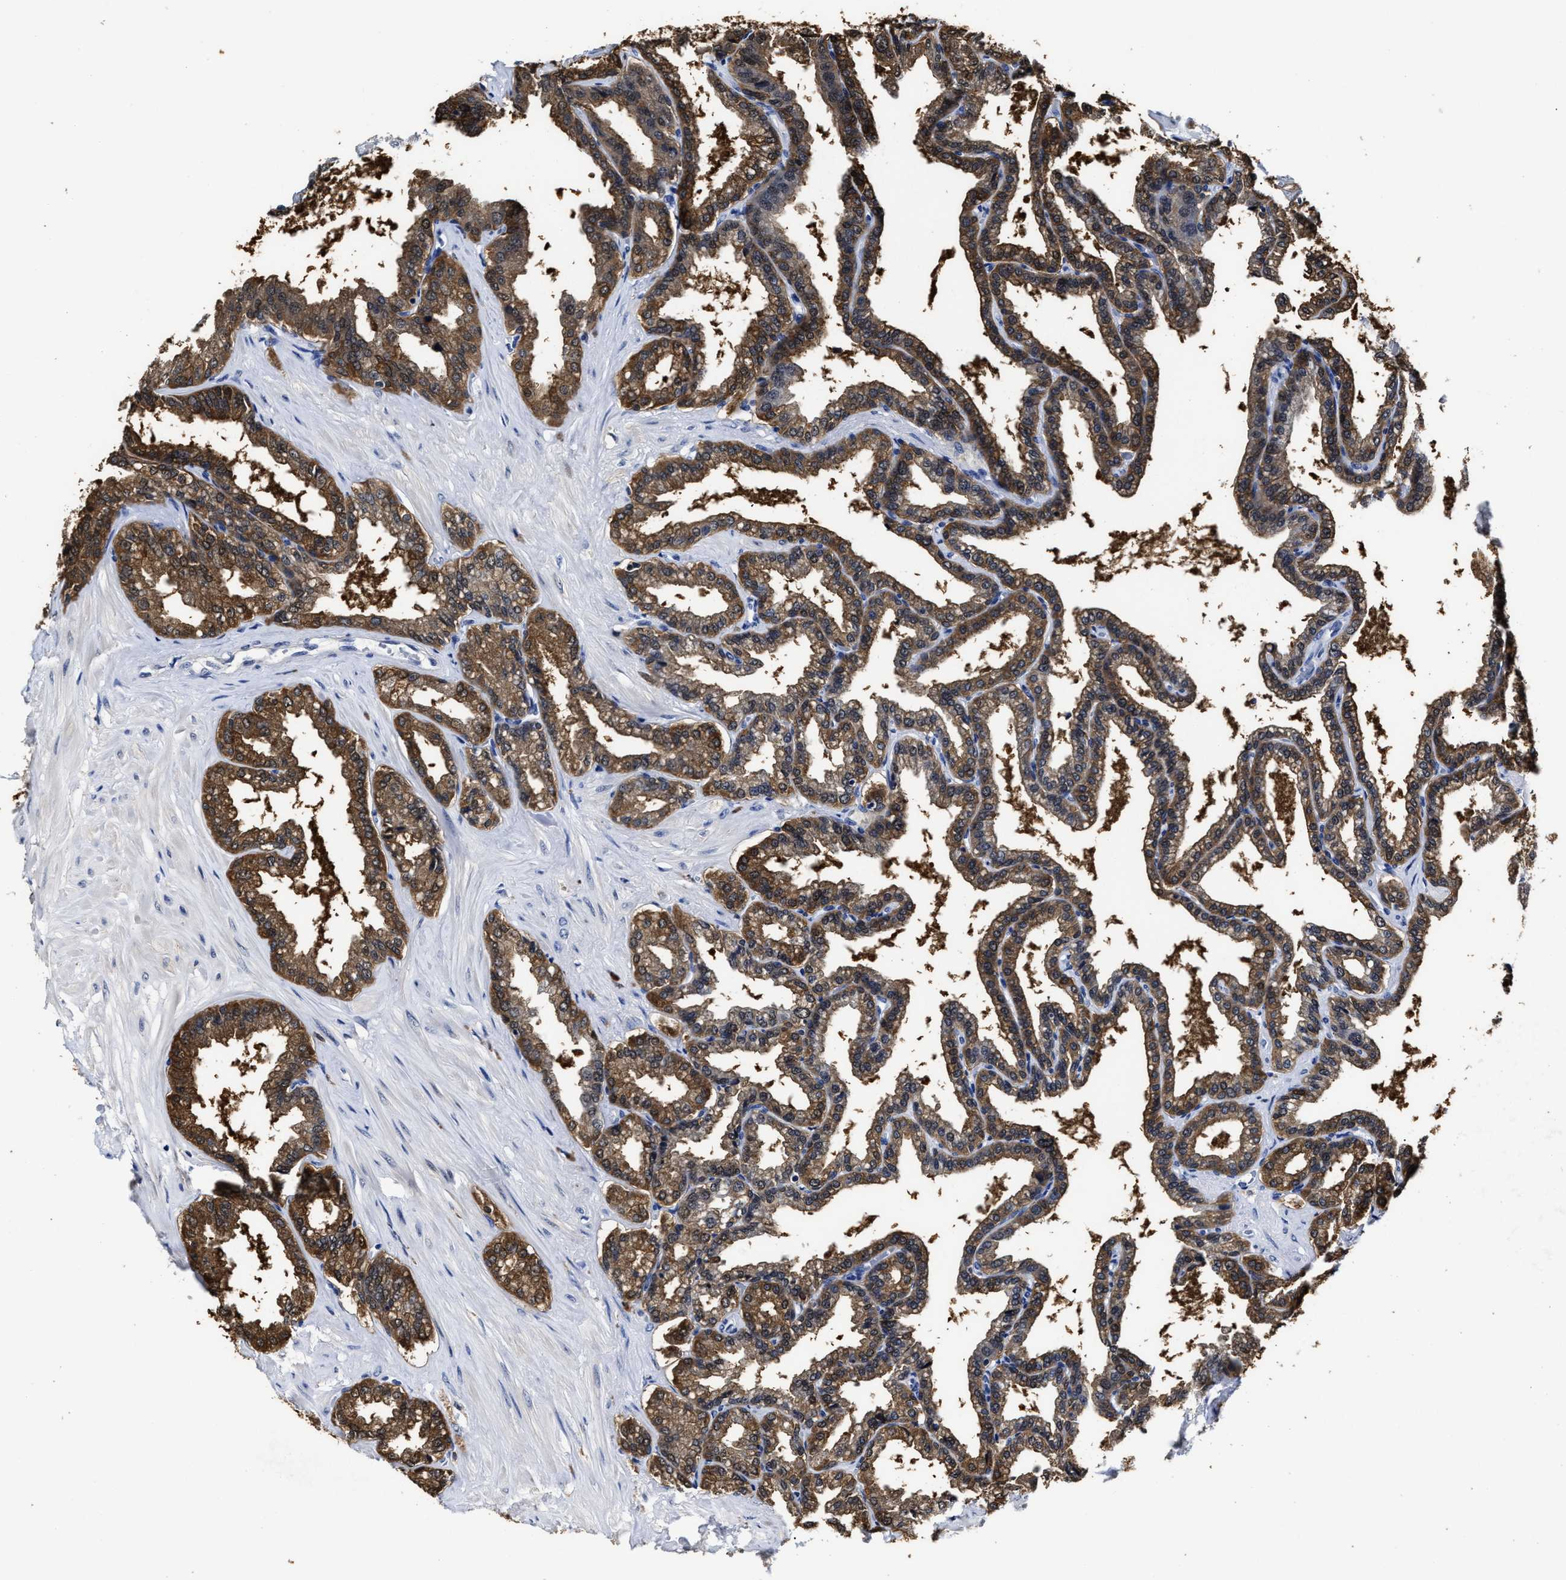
{"staining": {"intensity": "moderate", "quantity": ">75%", "location": "cytoplasmic/membranous"}, "tissue": "seminal vesicle", "cell_type": "Glandular cells", "image_type": "normal", "snomed": [{"axis": "morphology", "description": "Normal tissue, NOS"}, {"axis": "topography", "description": "Seminal veicle"}], "caption": "Immunohistochemical staining of benign human seminal vesicle displays medium levels of moderate cytoplasmic/membranous positivity in about >75% of glandular cells.", "gene": "PRPF4B", "patient": {"sex": "male", "age": 46}}